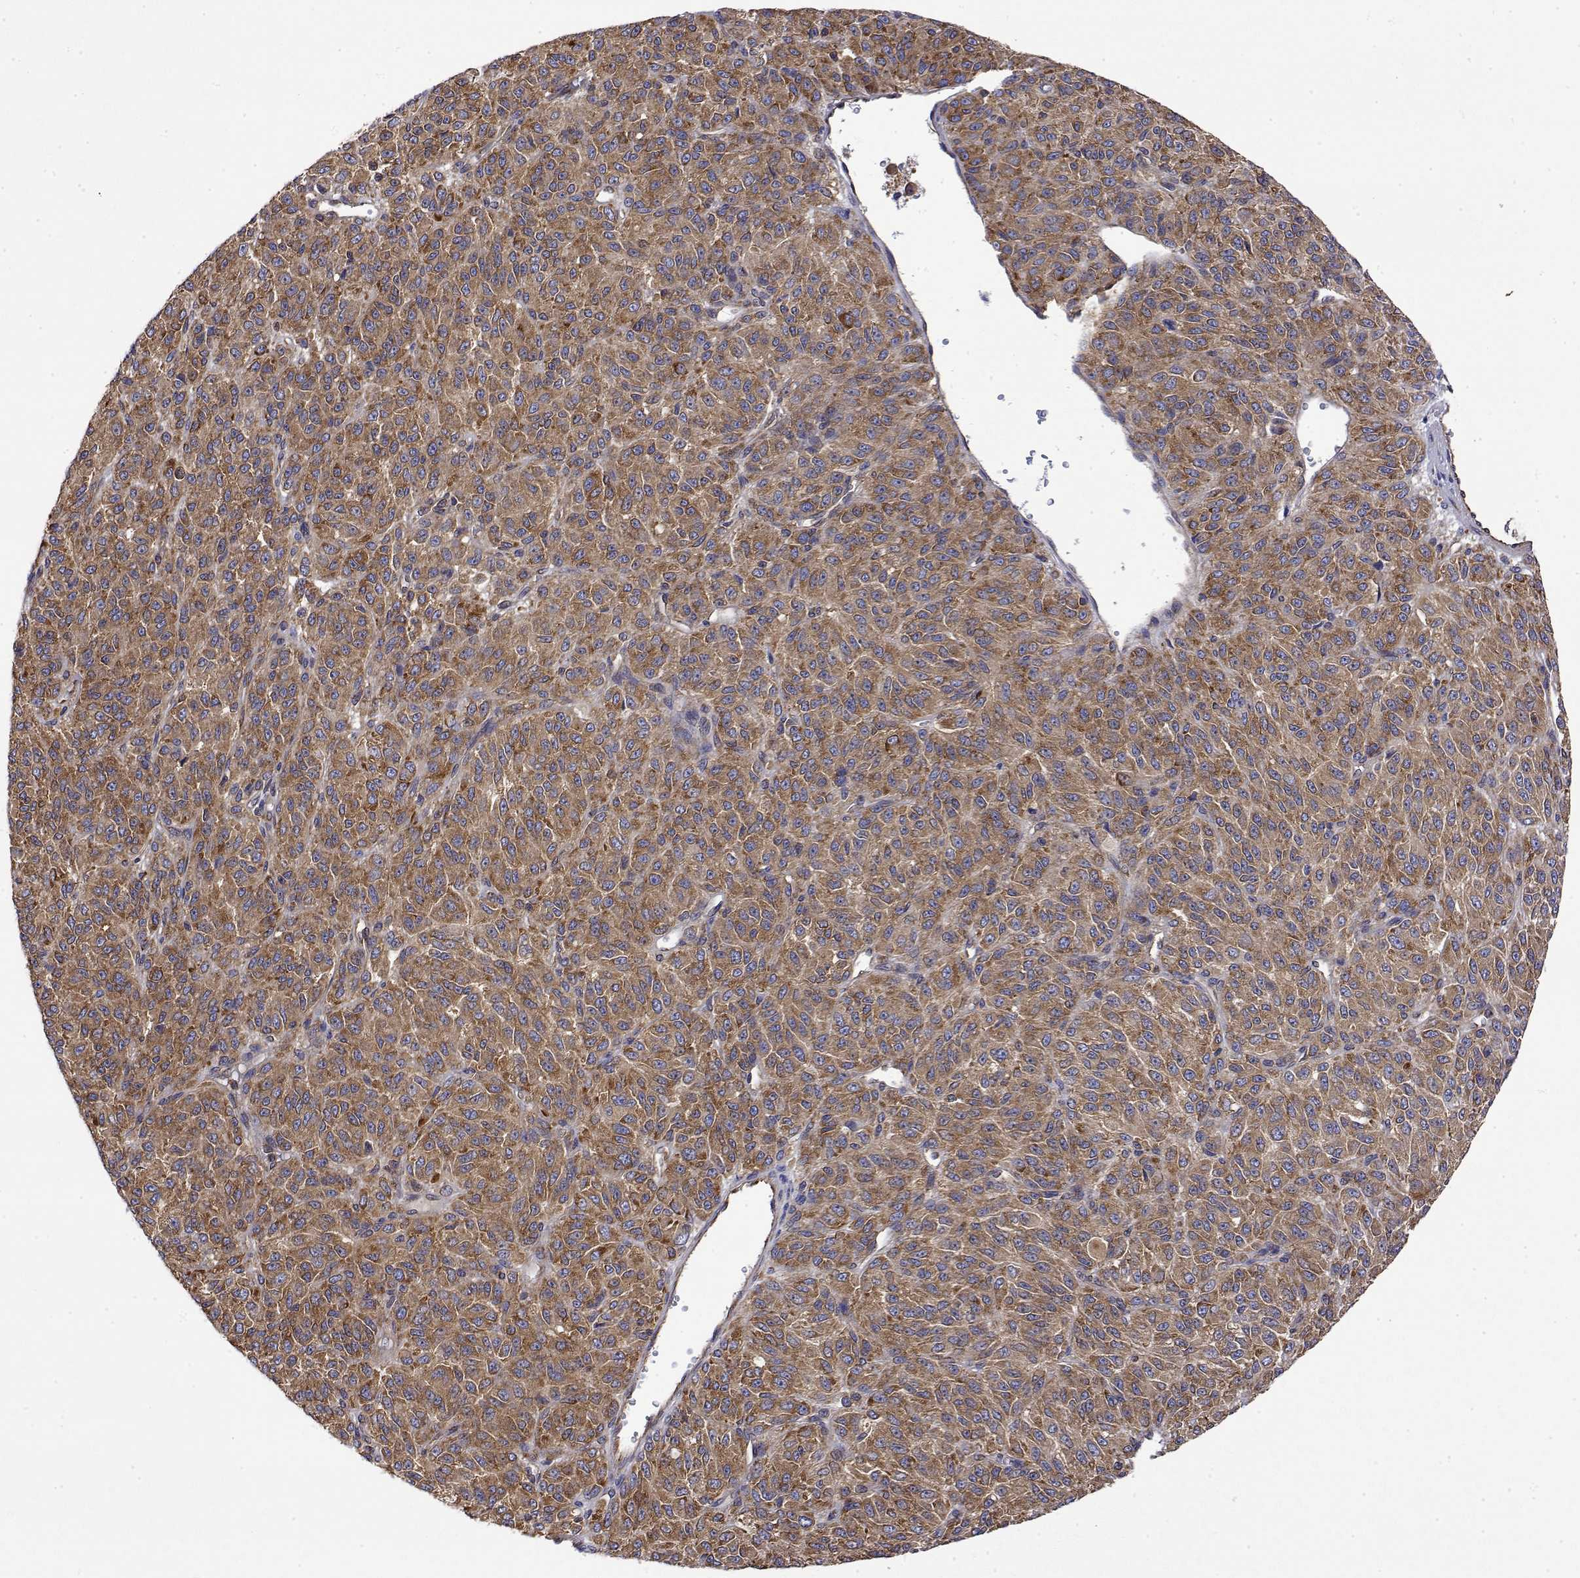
{"staining": {"intensity": "moderate", "quantity": ">75%", "location": "cytoplasmic/membranous"}, "tissue": "melanoma", "cell_type": "Tumor cells", "image_type": "cancer", "snomed": [{"axis": "morphology", "description": "Malignant melanoma, Metastatic site"}, {"axis": "topography", "description": "Brain"}], "caption": "IHC micrograph of neoplastic tissue: human melanoma stained using immunohistochemistry exhibits medium levels of moderate protein expression localized specifically in the cytoplasmic/membranous of tumor cells, appearing as a cytoplasmic/membranous brown color.", "gene": "EEF1G", "patient": {"sex": "female", "age": 56}}